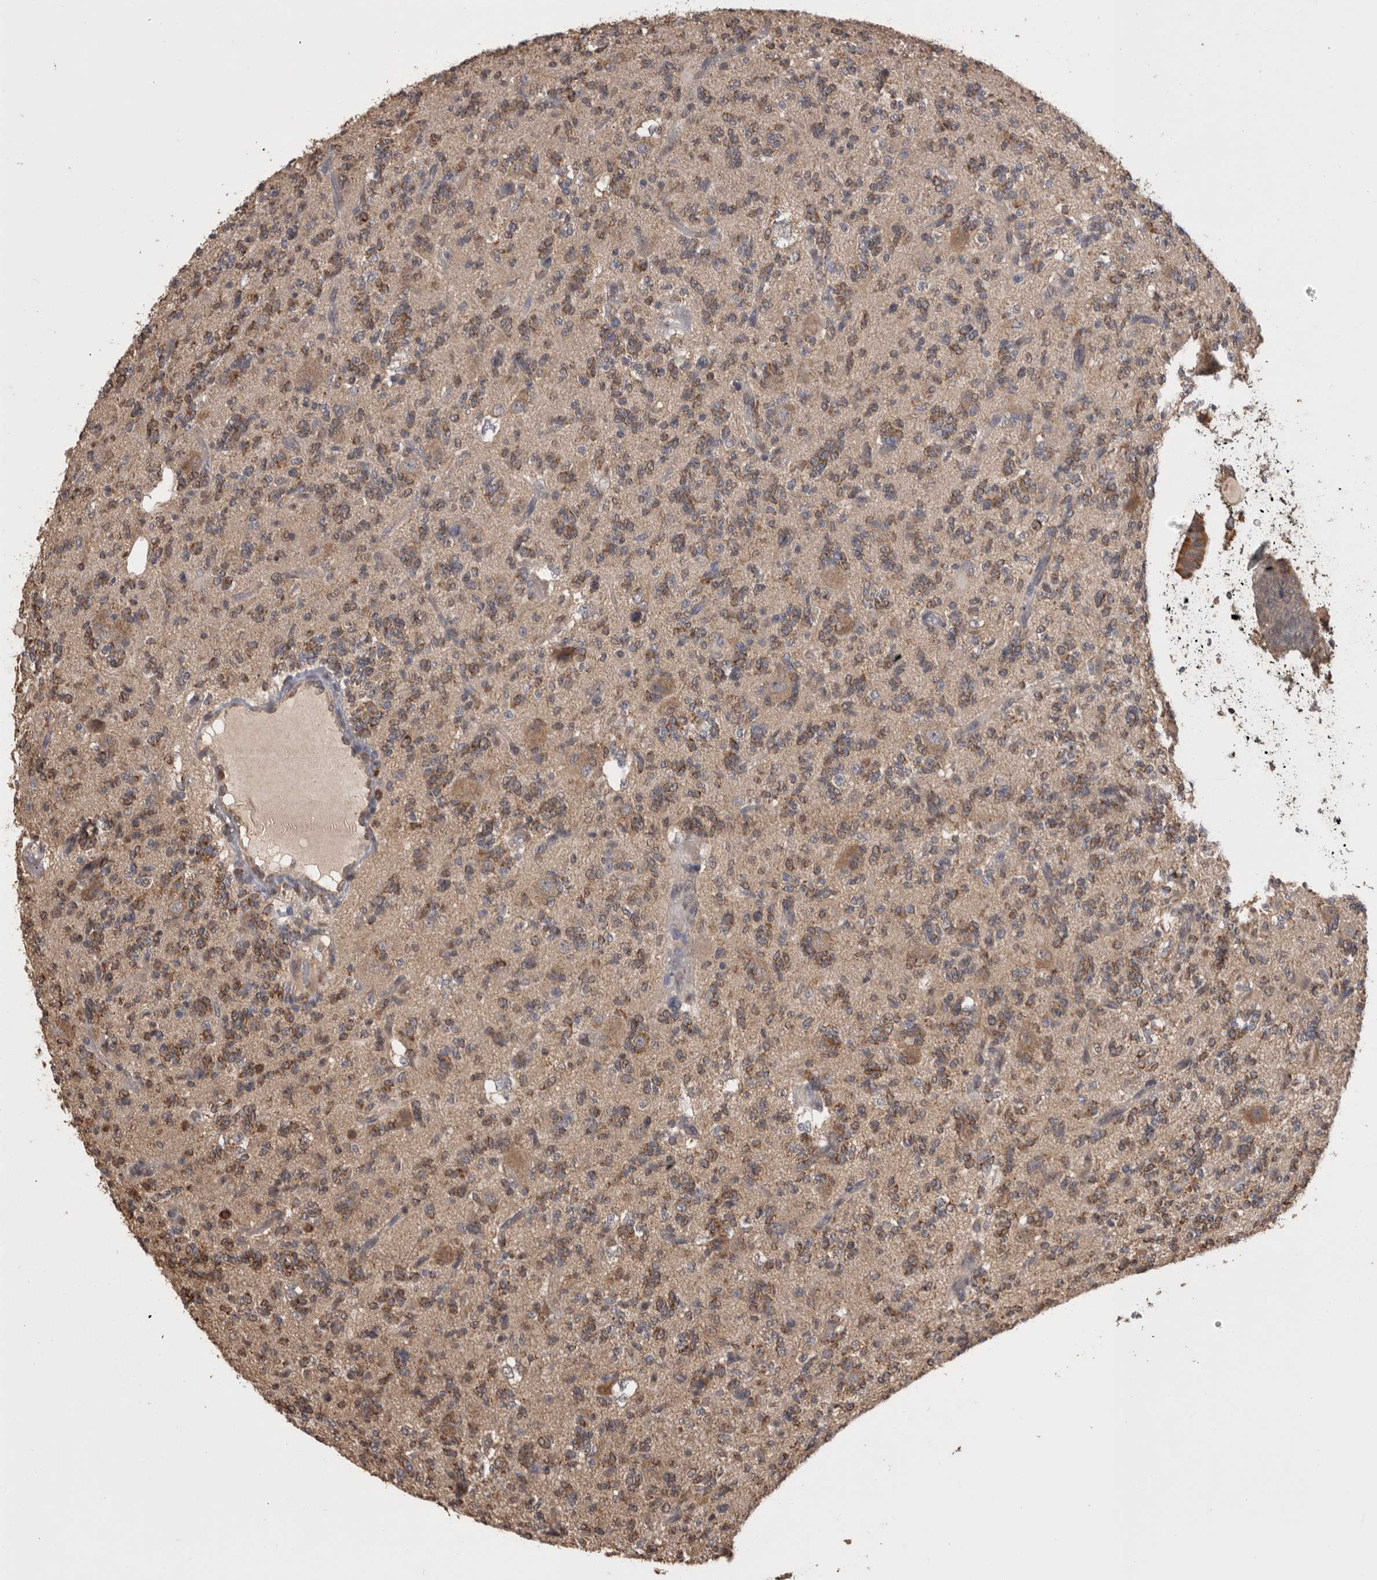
{"staining": {"intensity": "moderate", "quantity": "25%-75%", "location": "cytoplasmic/membranous"}, "tissue": "glioma", "cell_type": "Tumor cells", "image_type": "cancer", "snomed": [{"axis": "morphology", "description": "Glioma, malignant, High grade"}, {"axis": "topography", "description": "Brain"}], "caption": "IHC (DAB (3,3'-diaminobenzidine)) staining of malignant glioma (high-grade) demonstrates moderate cytoplasmic/membranous protein expression in about 25%-75% of tumor cells. Nuclei are stained in blue.", "gene": "PREP", "patient": {"sex": "female", "age": 62}}